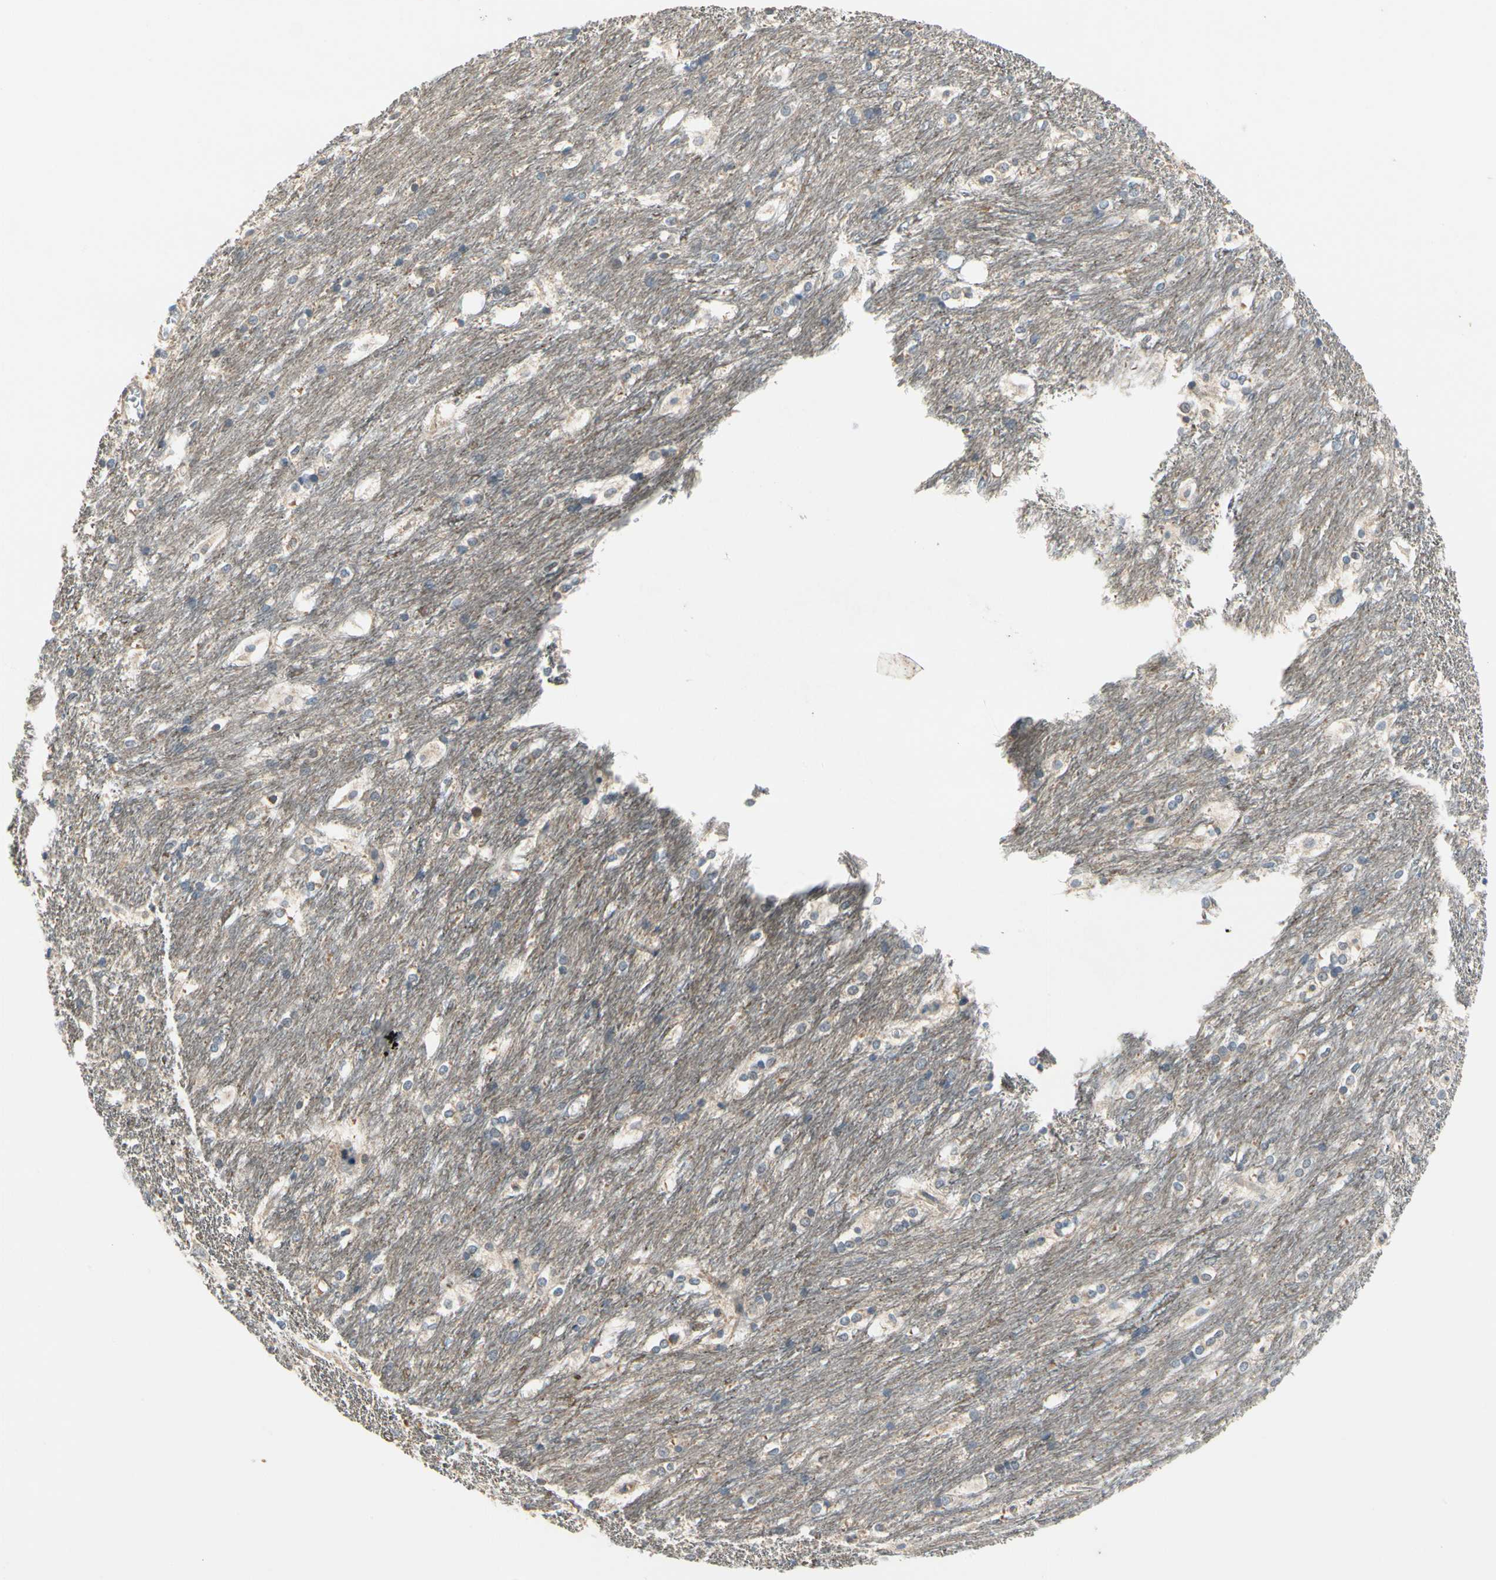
{"staining": {"intensity": "negative", "quantity": "none", "location": "none"}, "tissue": "caudate", "cell_type": "Glial cells", "image_type": "normal", "snomed": [{"axis": "morphology", "description": "Normal tissue, NOS"}, {"axis": "topography", "description": "Lateral ventricle wall"}], "caption": "This micrograph is of normal caudate stained with immunohistochemistry to label a protein in brown with the nuclei are counter-stained blue. There is no positivity in glial cells. (DAB immunohistochemistry with hematoxylin counter stain).", "gene": "CGREF1", "patient": {"sex": "female", "age": 19}}